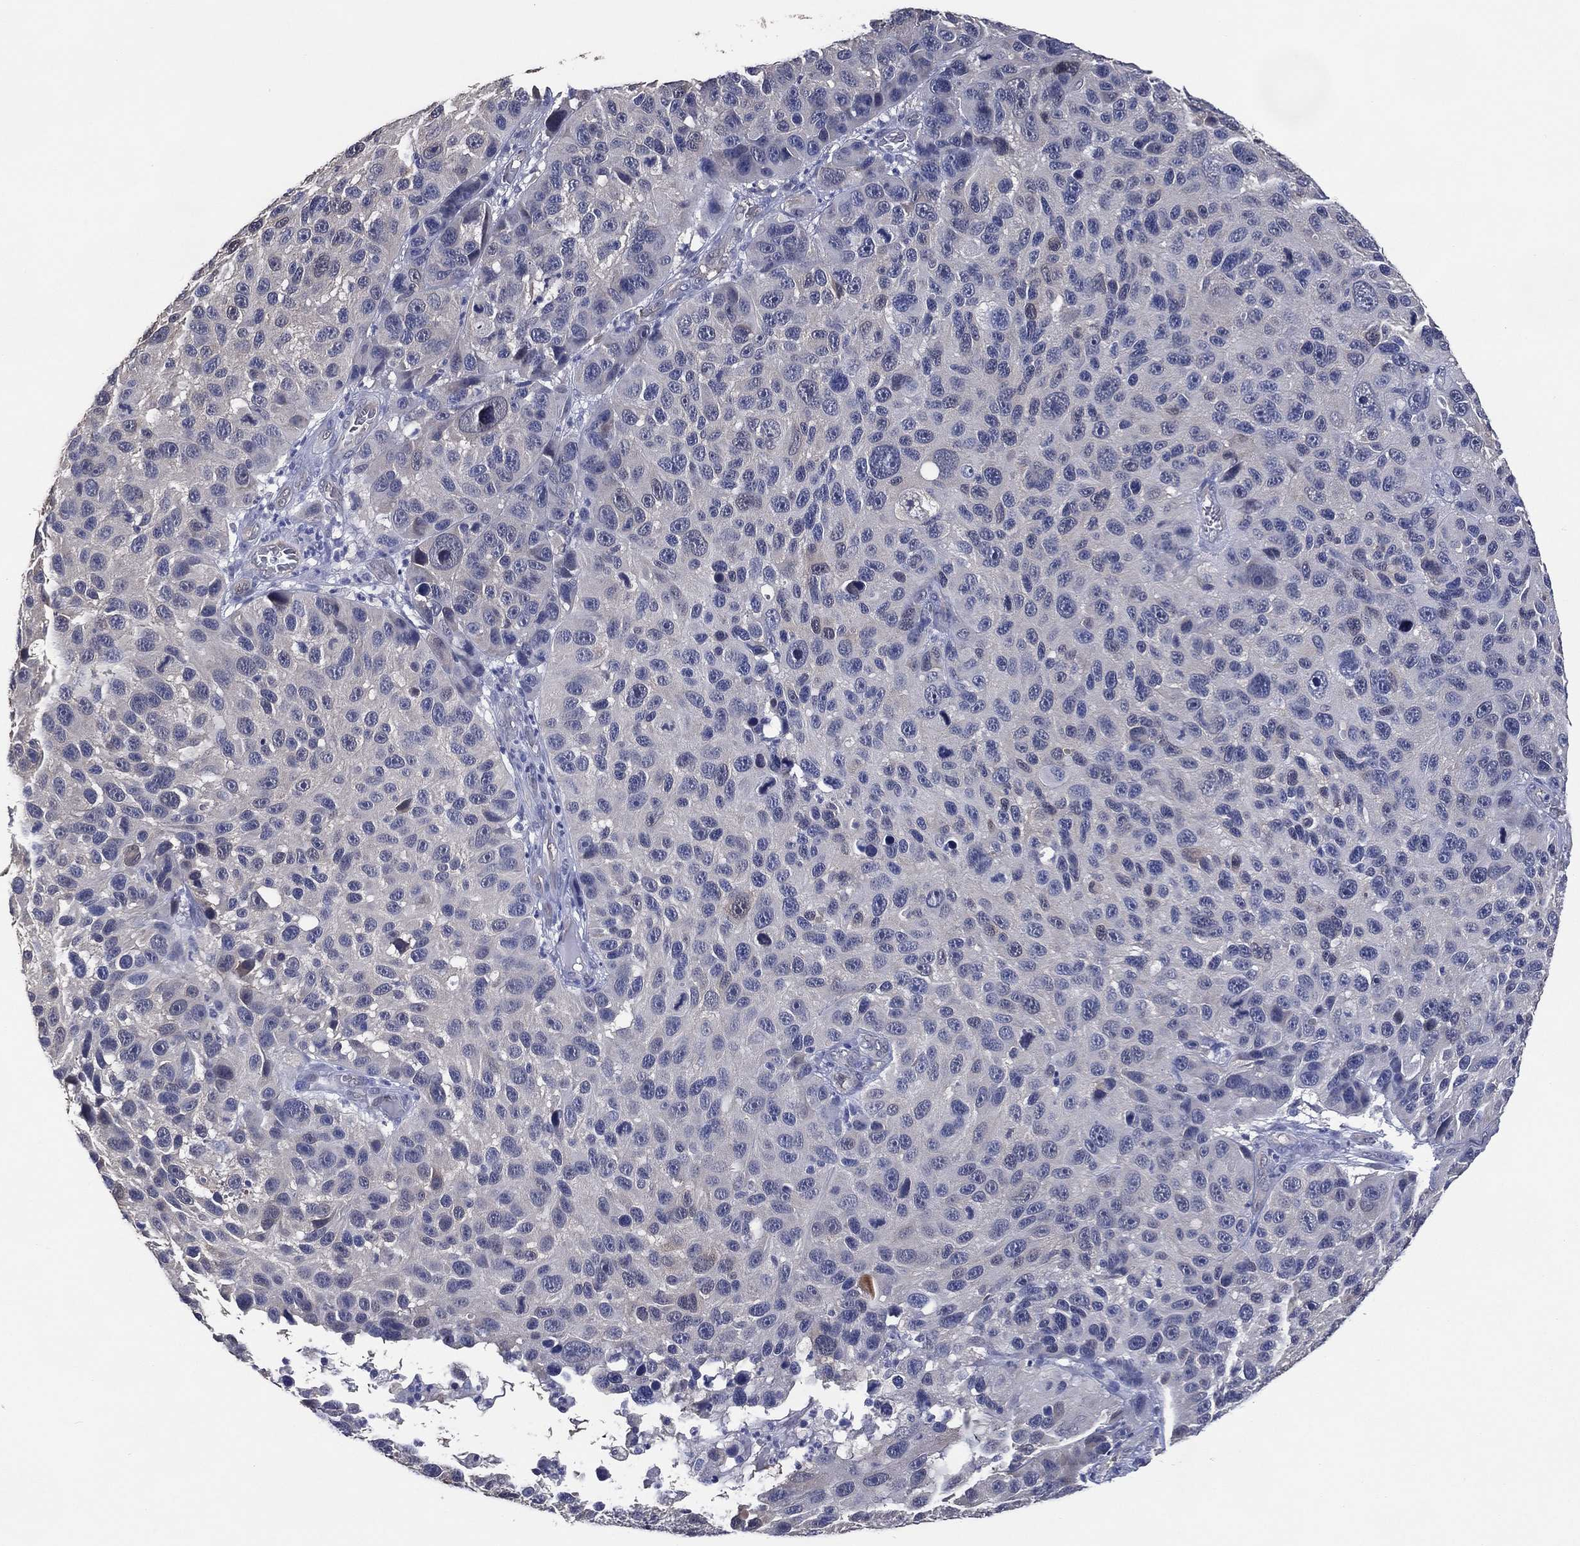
{"staining": {"intensity": "negative", "quantity": "none", "location": "none"}, "tissue": "melanoma", "cell_type": "Tumor cells", "image_type": "cancer", "snomed": [{"axis": "morphology", "description": "Malignant melanoma, NOS"}, {"axis": "topography", "description": "Skin"}], "caption": "Malignant melanoma stained for a protein using IHC demonstrates no staining tumor cells.", "gene": "AK1", "patient": {"sex": "male", "age": 53}}